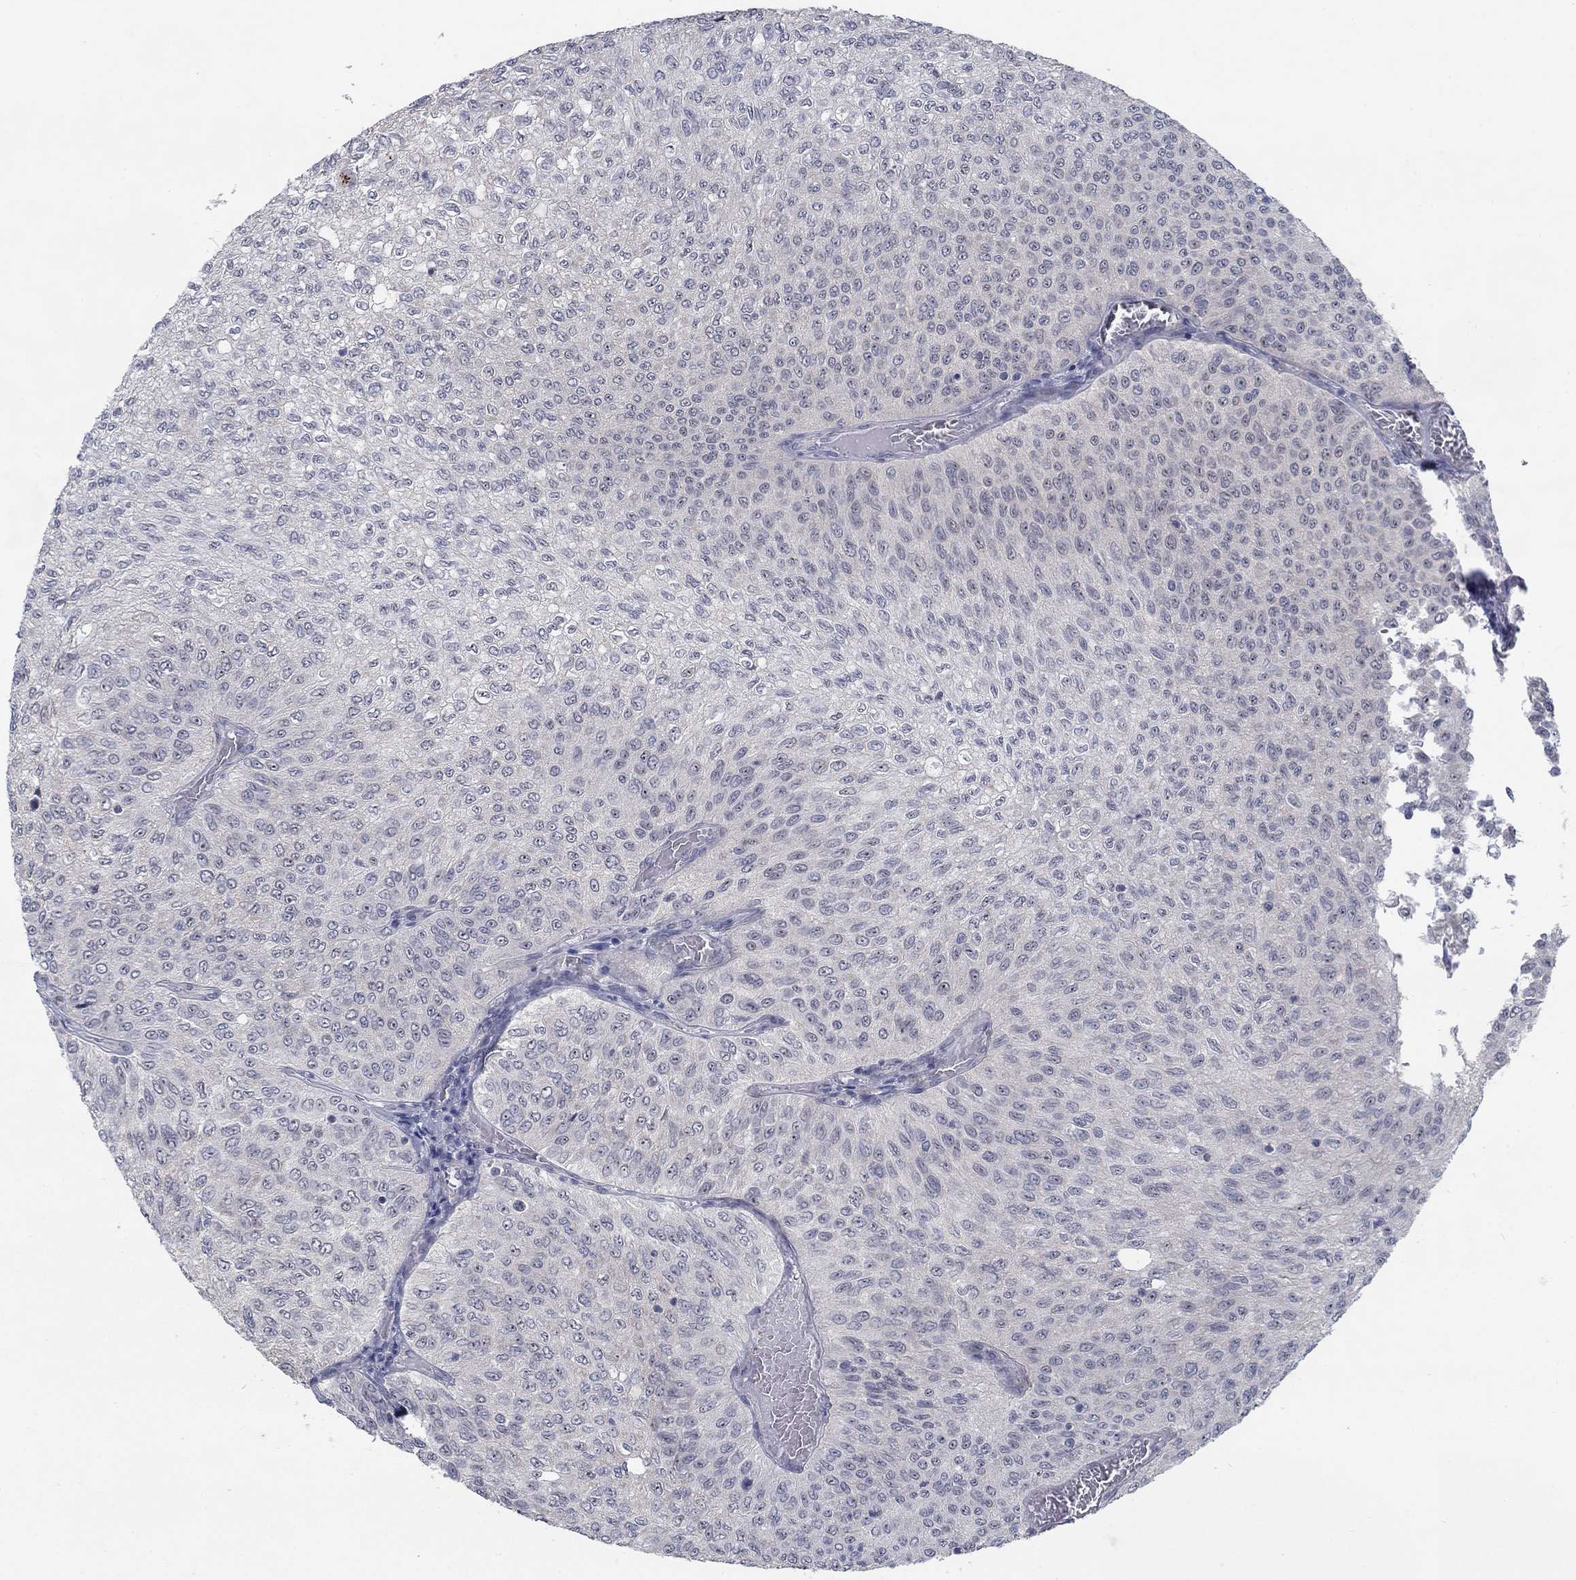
{"staining": {"intensity": "negative", "quantity": "none", "location": "none"}, "tissue": "urothelial cancer", "cell_type": "Tumor cells", "image_type": "cancer", "snomed": [{"axis": "morphology", "description": "Urothelial carcinoma, Low grade"}, {"axis": "topography", "description": "Urinary bladder"}], "caption": "High magnification brightfield microscopy of urothelial carcinoma (low-grade) stained with DAB (brown) and counterstained with hematoxylin (blue): tumor cells show no significant positivity.", "gene": "MTSS2", "patient": {"sex": "male", "age": 78}}